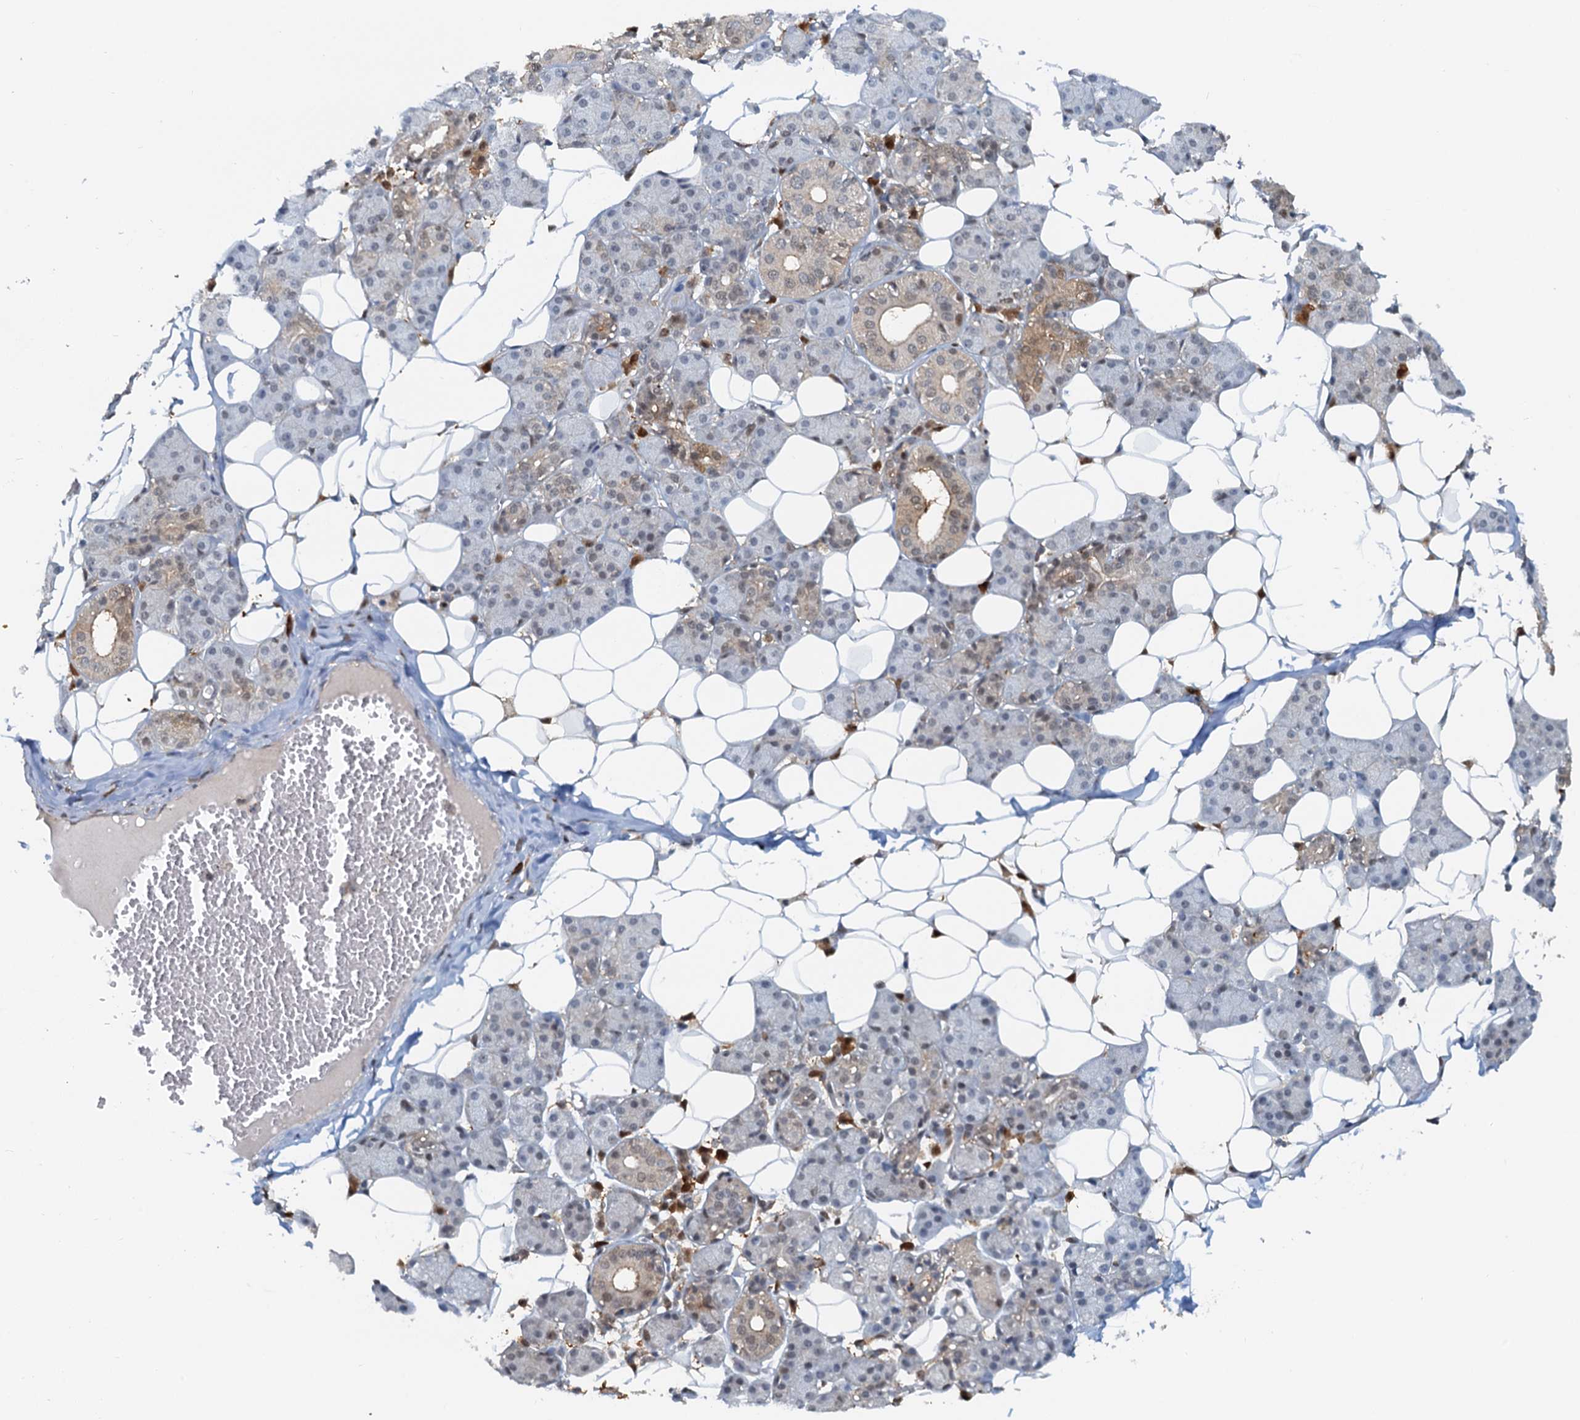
{"staining": {"intensity": "moderate", "quantity": "<25%", "location": "cytoplasmic/membranous,nuclear"}, "tissue": "salivary gland", "cell_type": "Glandular cells", "image_type": "normal", "snomed": [{"axis": "morphology", "description": "Normal tissue, NOS"}, {"axis": "topography", "description": "Salivary gland"}], "caption": "Salivary gland stained with DAB IHC reveals low levels of moderate cytoplasmic/membranous,nuclear staining in approximately <25% of glandular cells. (DAB (3,3'-diaminobenzidine) = brown stain, brightfield microscopy at high magnification).", "gene": "SPINDOC", "patient": {"sex": "female", "age": 33}}